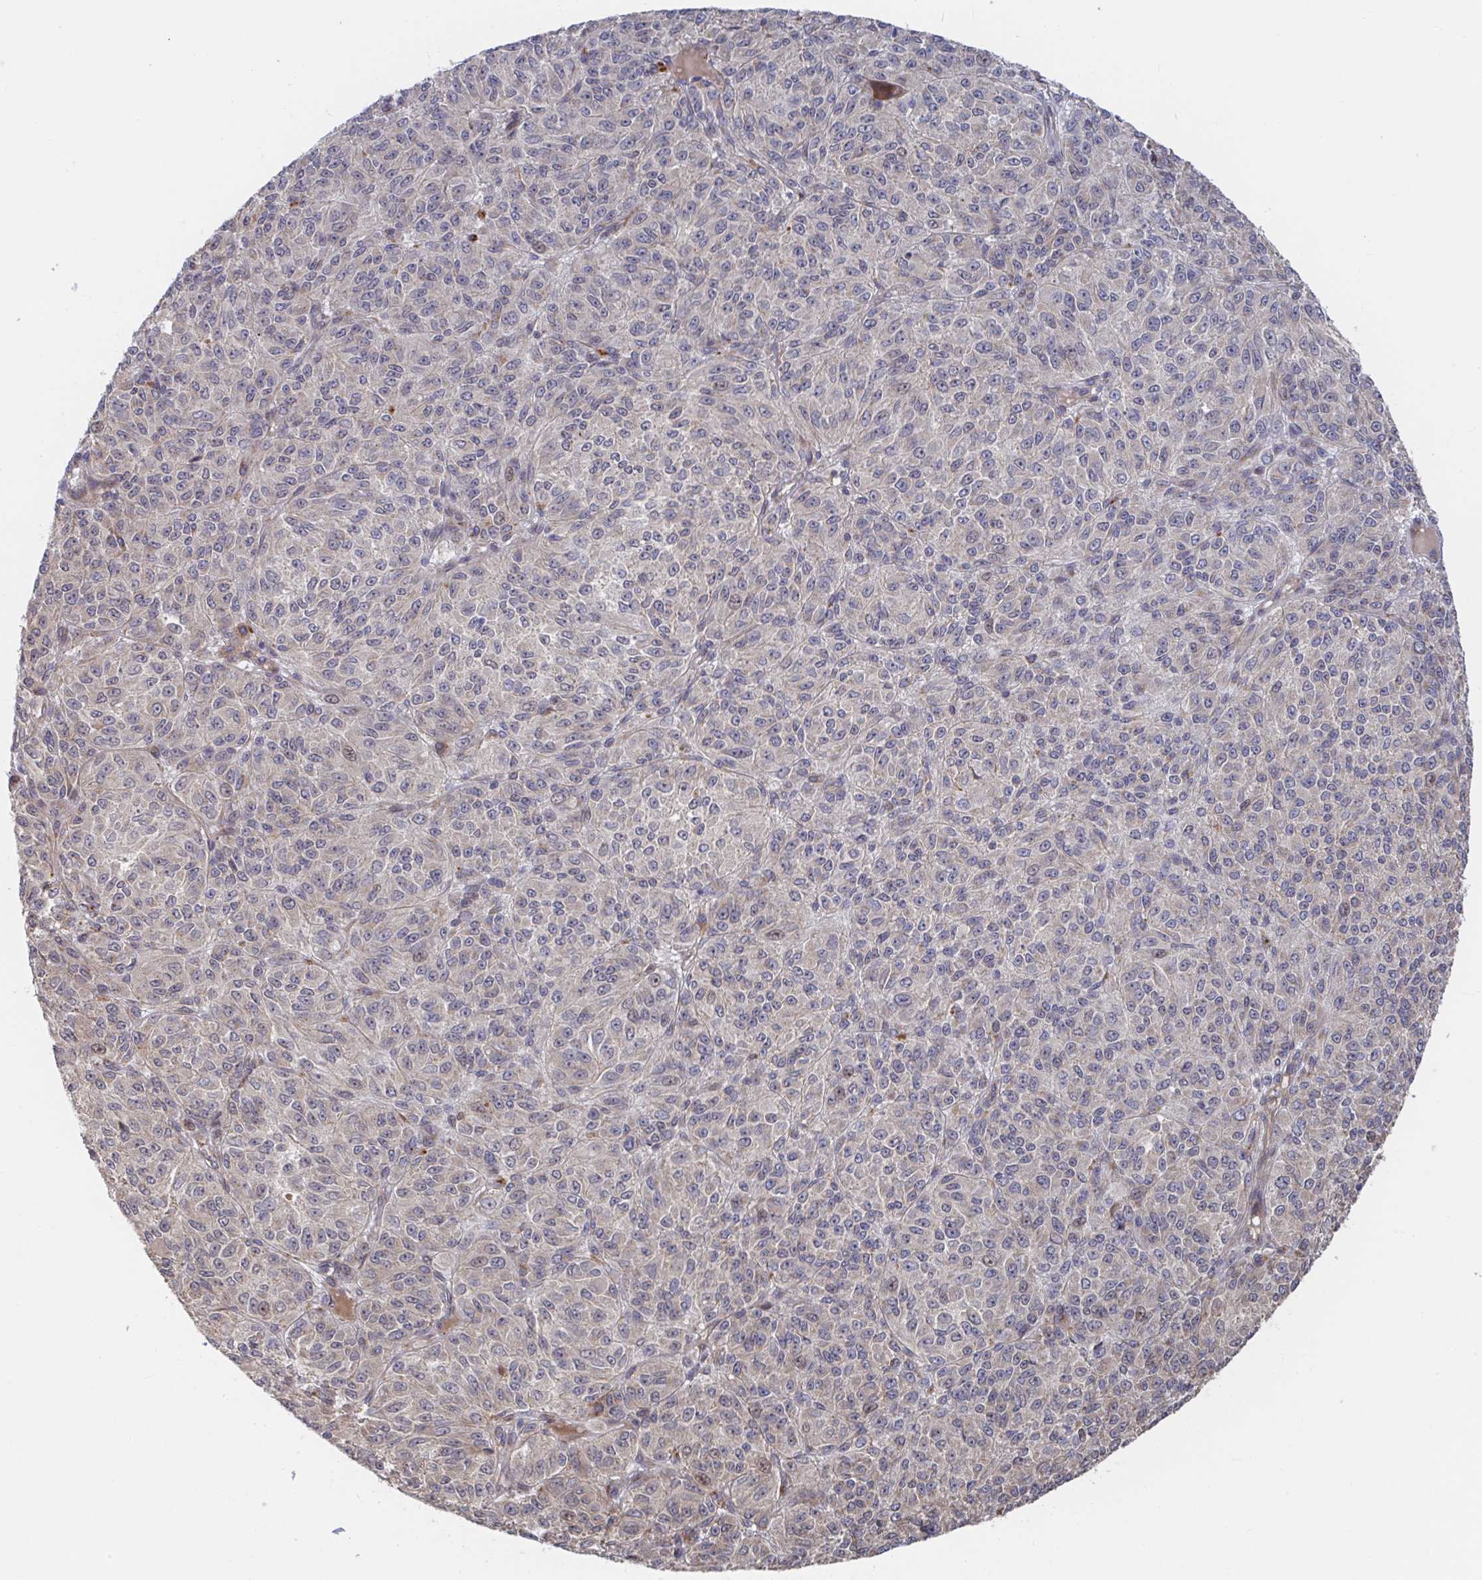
{"staining": {"intensity": "negative", "quantity": "none", "location": "none"}, "tissue": "melanoma", "cell_type": "Tumor cells", "image_type": "cancer", "snomed": [{"axis": "morphology", "description": "Malignant melanoma, Metastatic site"}, {"axis": "topography", "description": "Brain"}], "caption": "Photomicrograph shows no protein positivity in tumor cells of melanoma tissue. Brightfield microscopy of IHC stained with DAB (brown) and hematoxylin (blue), captured at high magnification.", "gene": "FJX1", "patient": {"sex": "female", "age": 56}}